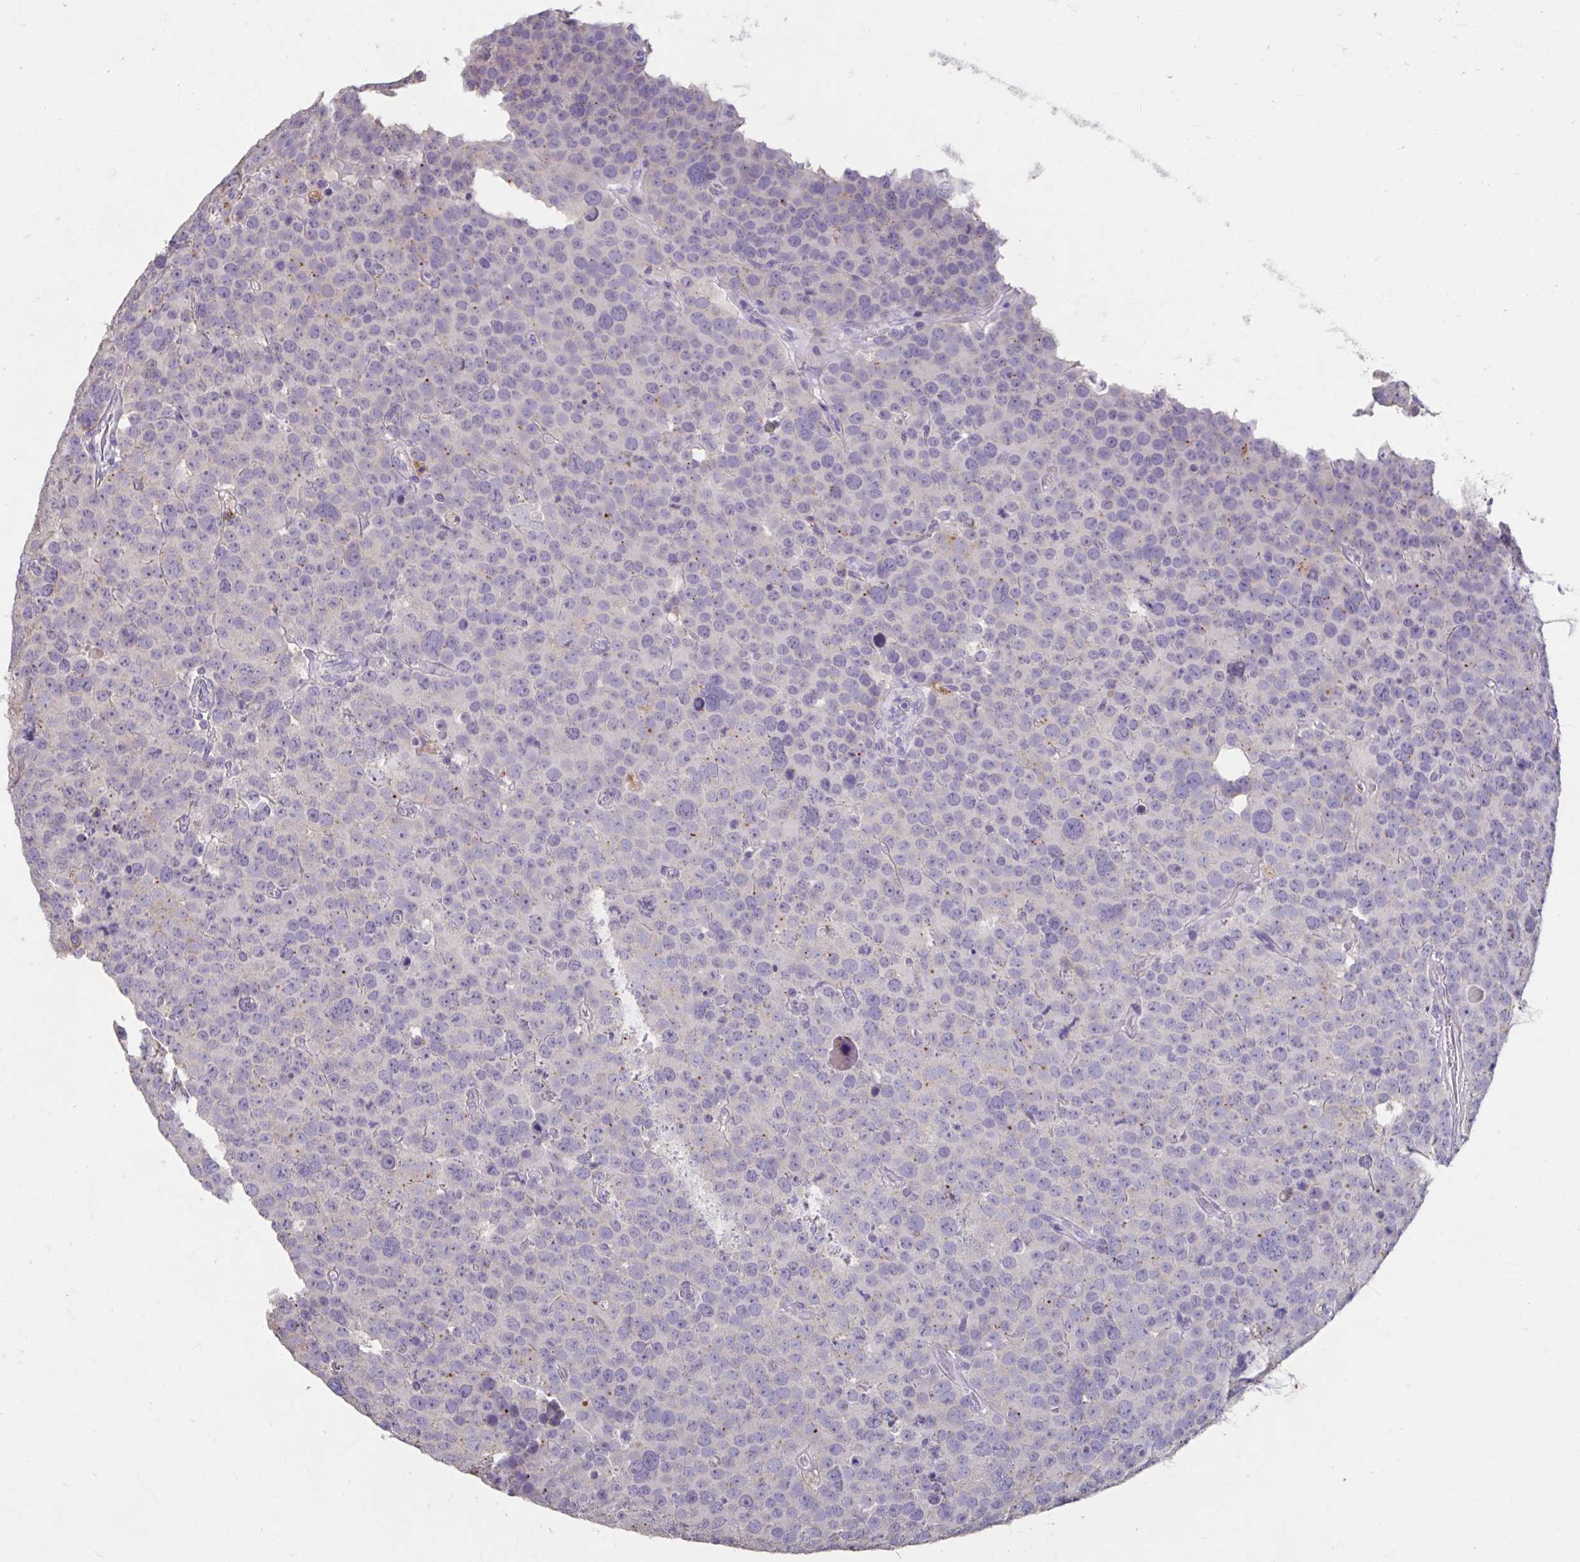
{"staining": {"intensity": "negative", "quantity": "none", "location": "none"}, "tissue": "testis cancer", "cell_type": "Tumor cells", "image_type": "cancer", "snomed": [{"axis": "morphology", "description": "Seminoma, NOS"}, {"axis": "topography", "description": "Testis"}], "caption": "Protein analysis of seminoma (testis) displays no significant expression in tumor cells. (Brightfield microscopy of DAB (3,3'-diaminobenzidine) IHC at high magnification).", "gene": "GPR162", "patient": {"sex": "male", "age": 71}}